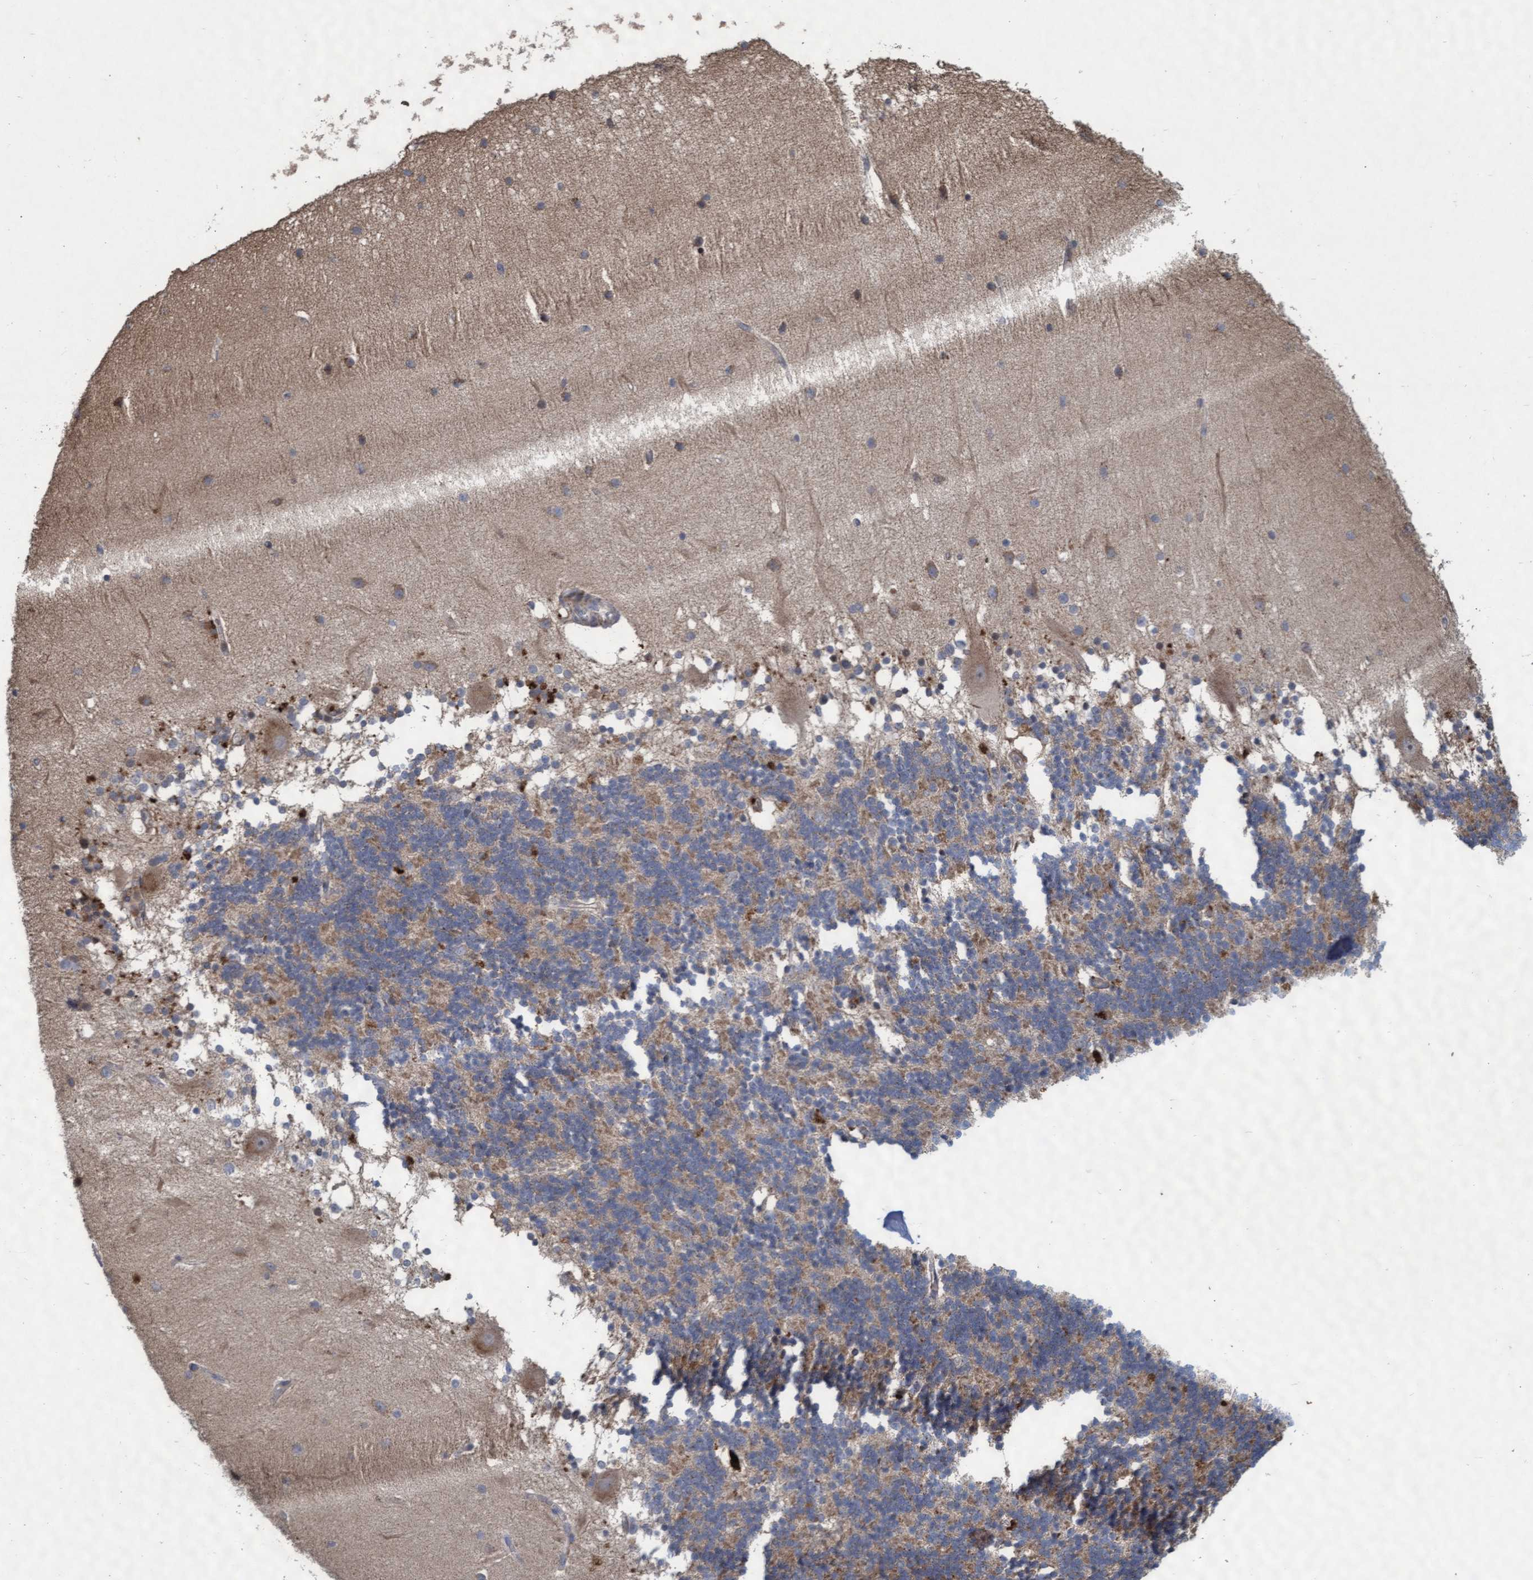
{"staining": {"intensity": "moderate", "quantity": "25%-75%", "location": "cytoplasmic/membranous"}, "tissue": "cerebellum", "cell_type": "Cells in granular layer", "image_type": "normal", "snomed": [{"axis": "morphology", "description": "Normal tissue, NOS"}, {"axis": "topography", "description": "Cerebellum"}], "caption": "This is a micrograph of immunohistochemistry (IHC) staining of unremarkable cerebellum, which shows moderate staining in the cytoplasmic/membranous of cells in granular layer.", "gene": "KCNC2", "patient": {"sex": "female", "age": 54}}